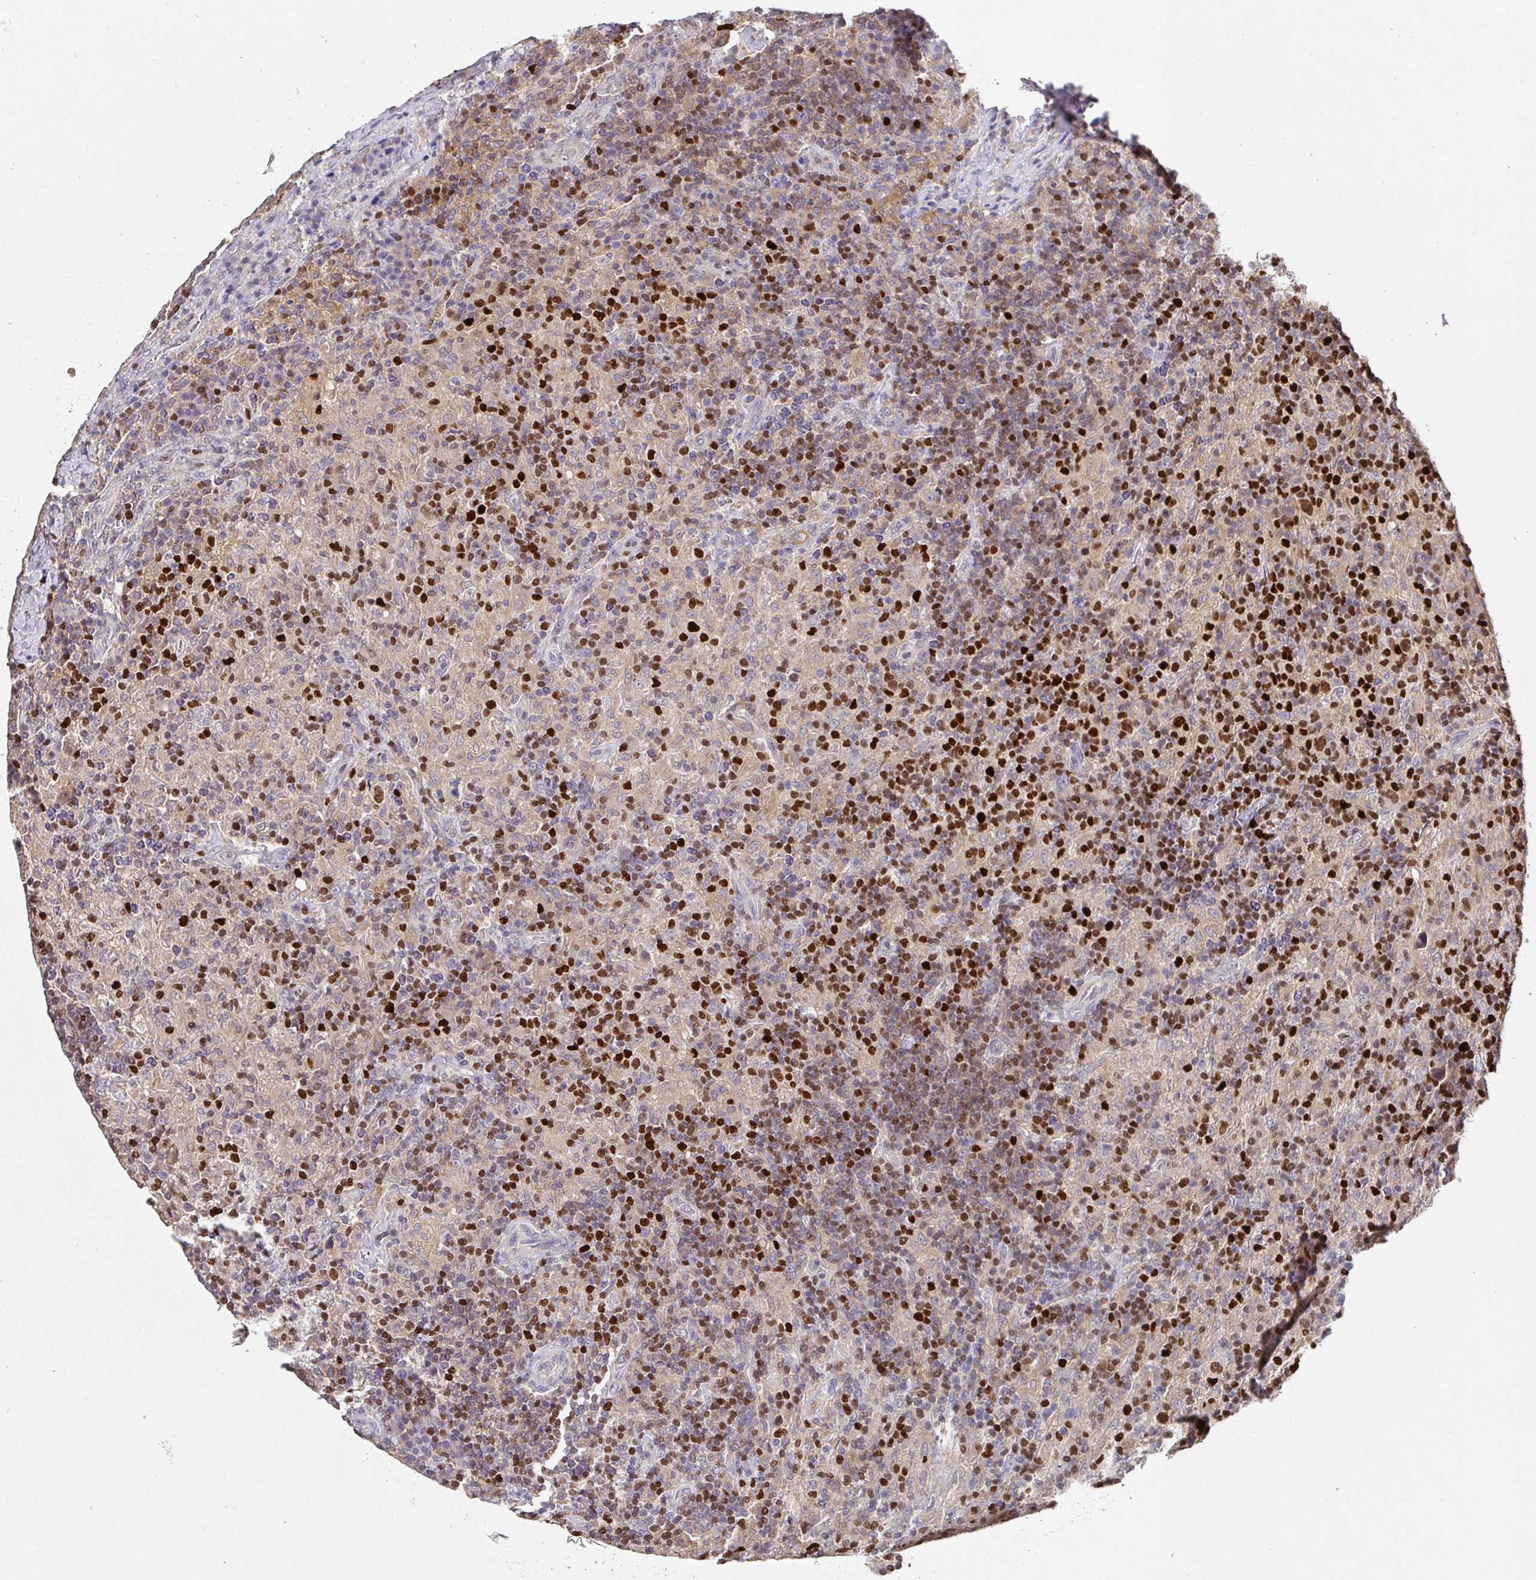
{"staining": {"intensity": "negative", "quantity": "none", "location": "none"}, "tissue": "lymphoma", "cell_type": "Tumor cells", "image_type": "cancer", "snomed": [{"axis": "morphology", "description": "Hodgkin's disease, NOS"}, {"axis": "topography", "description": "Lymph node"}], "caption": "Lymphoma stained for a protein using immunohistochemistry exhibits no staining tumor cells.", "gene": "SATB1", "patient": {"sex": "male", "age": 70}}